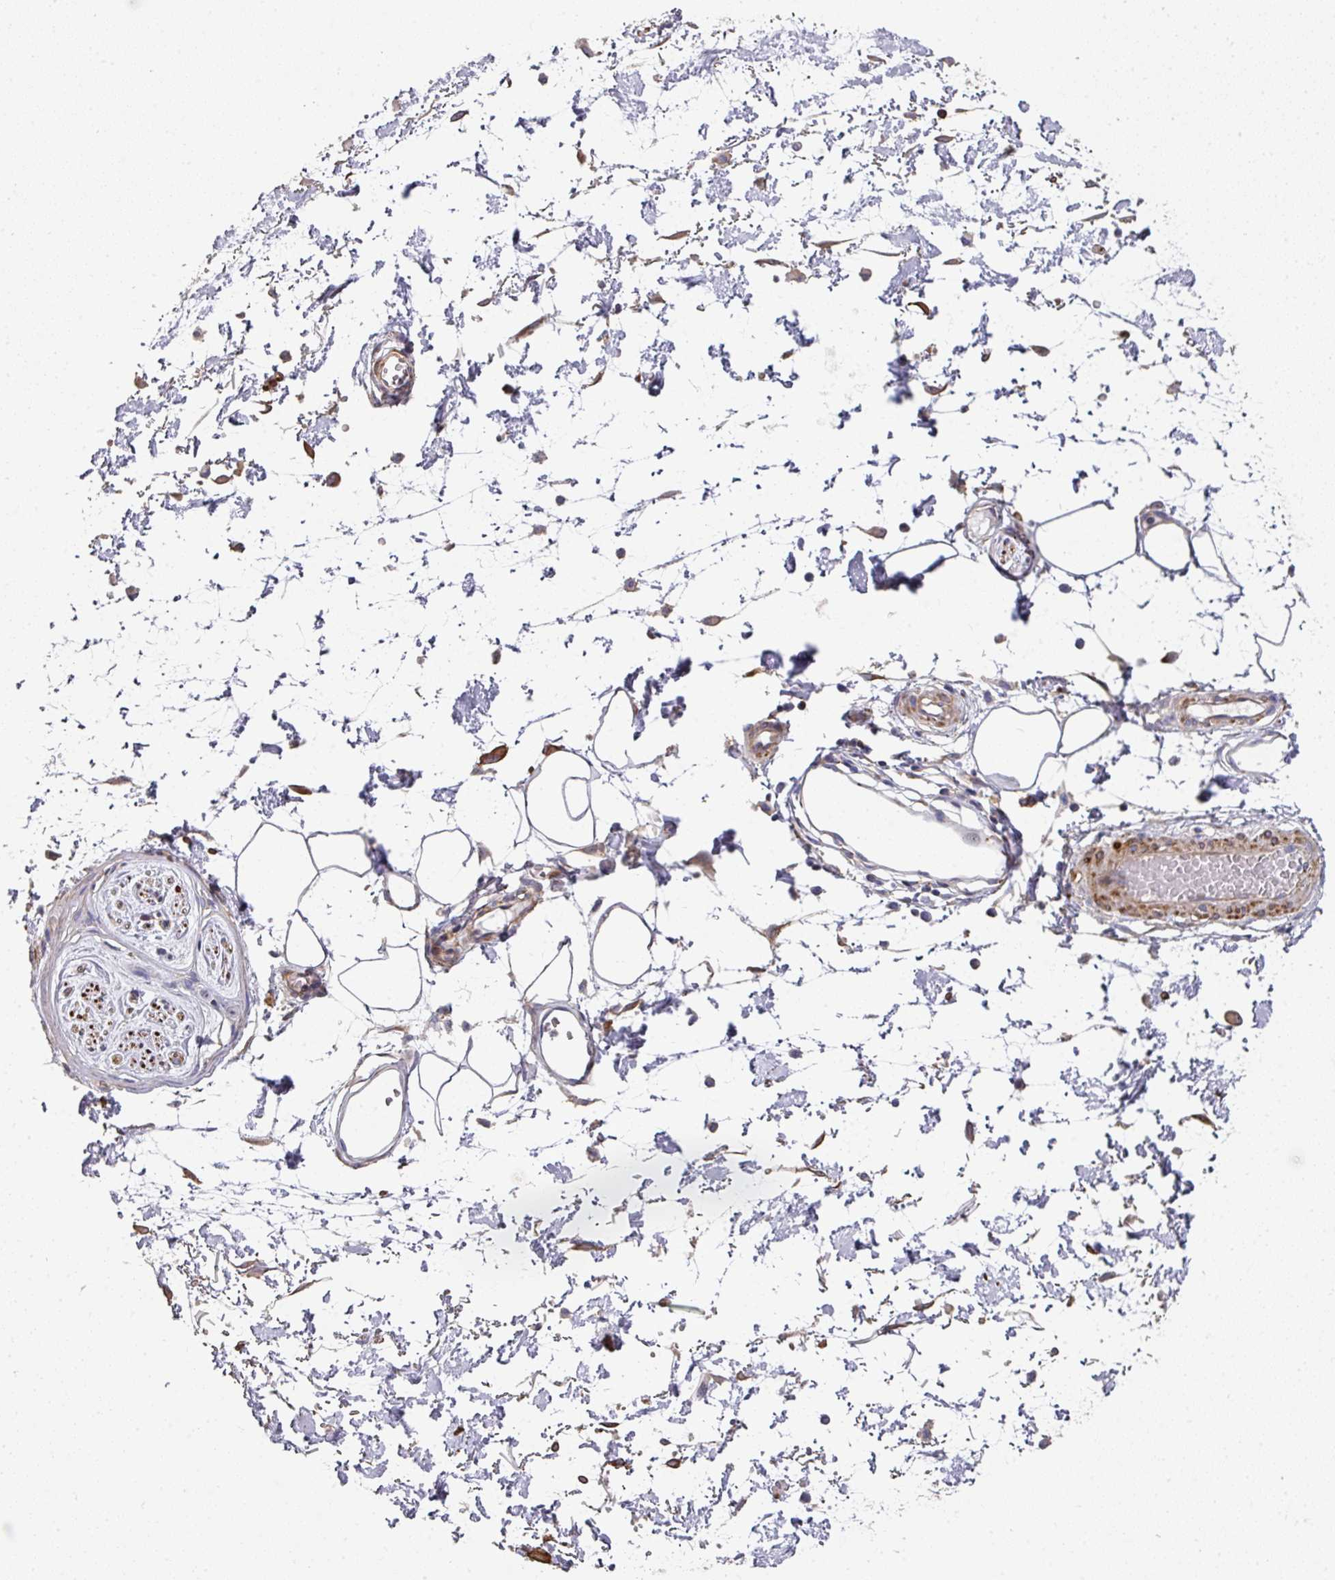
{"staining": {"intensity": "negative", "quantity": "none", "location": "none"}, "tissue": "adipose tissue", "cell_type": "Adipocytes", "image_type": "normal", "snomed": [{"axis": "morphology", "description": "Normal tissue, NOS"}, {"axis": "topography", "description": "Vulva"}, {"axis": "topography", "description": "Peripheral nerve tissue"}], "caption": "Immunohistochemical staining of normal adipose tissue exhibits no significant staining in adipocytes. (Stains: DAB (3,3'-diaminobenzidine) IHC with hematoxylin counter stain, Microscopy: brightfield microscopy at high magnification).", "gene": "BEND5", "patient": {"sex": "female", "age": 68}}